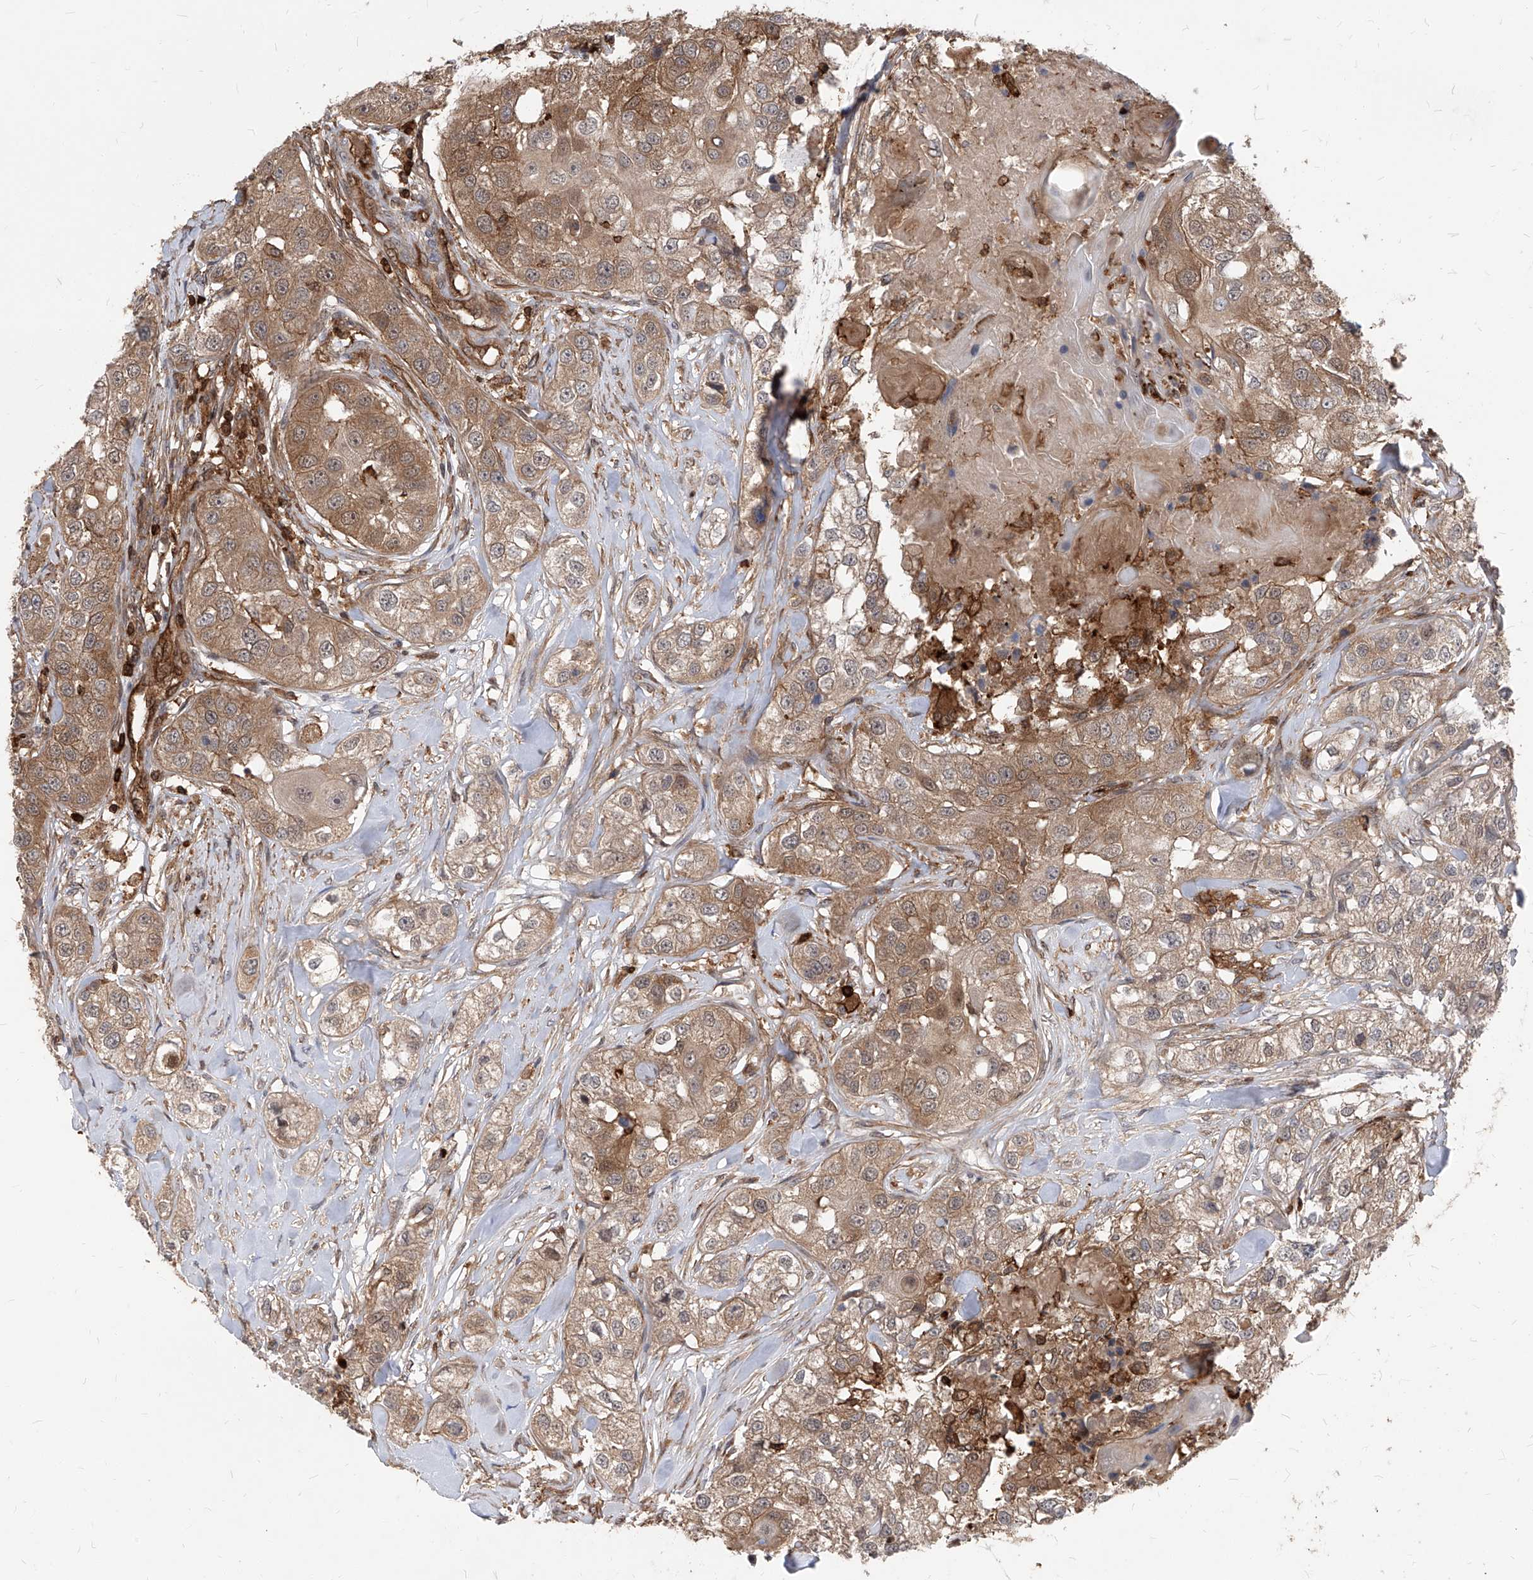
{"staining": {"intensity": "moderate", "quantity": ">75%", "location": "cytoplasmic/membranous"}, "tissue": "head and neck cancer", "cell_type": "Tumor cells", "image_type": "cancer", "snomed": [{"axis": "morphology", "description": "Normal tissue, NOS"}, {"axis": "morphology", "description": "Squamous cell carcinoma, NOS"}, {"axis": "topography", "description": "Skeletal muscle"}, {"axis": "topography", "description": "Head-Neck"}], "caption": "A micrograph showing moderate cytoplasmic/membranous positivity in approximately >75% of tumor cells in head and neck cancer (squamous cell carcinoma), as visualized by brown immunohistochemical staining.", "gene": "ABRACL", "patient": {"sex": "male", "age": 51}}